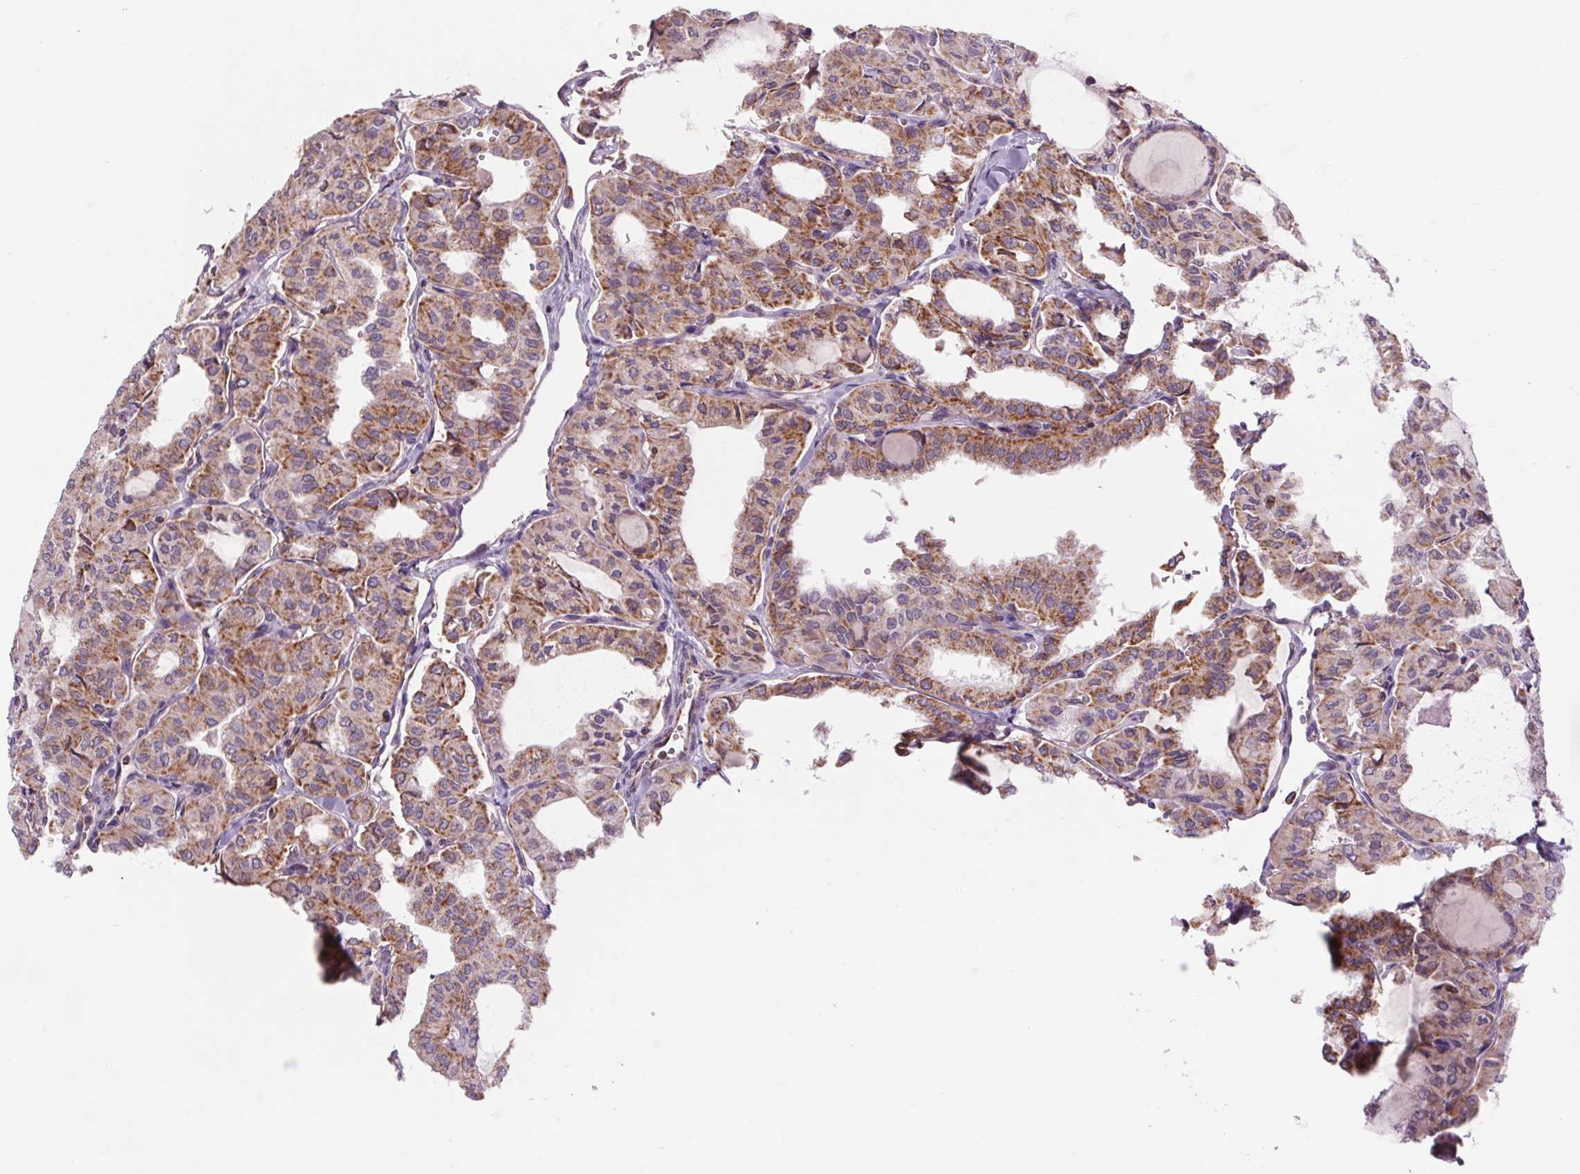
{"staining": {"intensity": "moderate", "quantity": ">75%", "location": "cytoplasmic/membranous"}, "tissue": "thyroid cancer", "cell_type": "Tumor cells", "image_type": "cancer", "snomed": [{"axis": "morphology", "description": "Papillary adenocarcinoma, NOS"}, {"axis": "topography", "description": "Thyroid gland"}], "caption": "The photomicrograph reveals a brown stain indicating the presence of a protein in the cytoplasmic/membranous of tumor cells in thyroid cancer (papillary adenocarcinoma).", "gene": "COX6A1", "patient": {"sex": "male", "age": 20}}